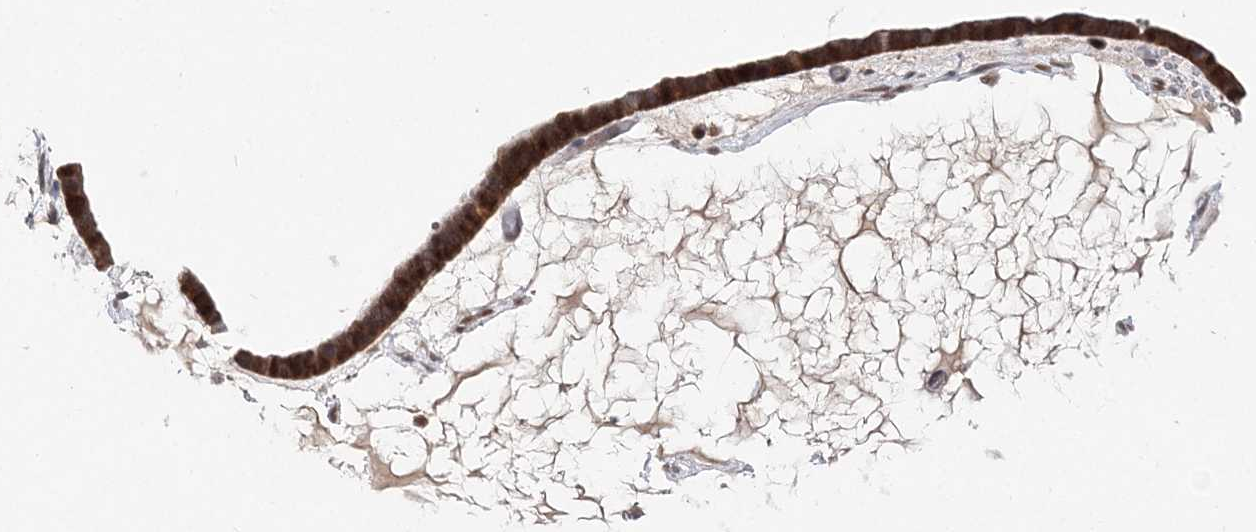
{"staining": {"intensity": "strong", "quantity": ">75%", "location": "cytoplasmic/membranous,nuclear"}, "tissue": "ovarian cancer", "cell_type": "Tumor cells", "image_type": "cancer", "snomed": [{"axis": "morphology", "description": "Cystadenocarcinoma, serous, NOS"}, {"axis": "topography", "description": "Ovary"}], "caption": "Protein staining of ovarian cancer tissue demonstrates strong cytoplasmic/membranous and nuclear positivity in about >75% of tumor cells.", "gene": "NIF3L1", "patient": {"sex": "female", "age": 56}}